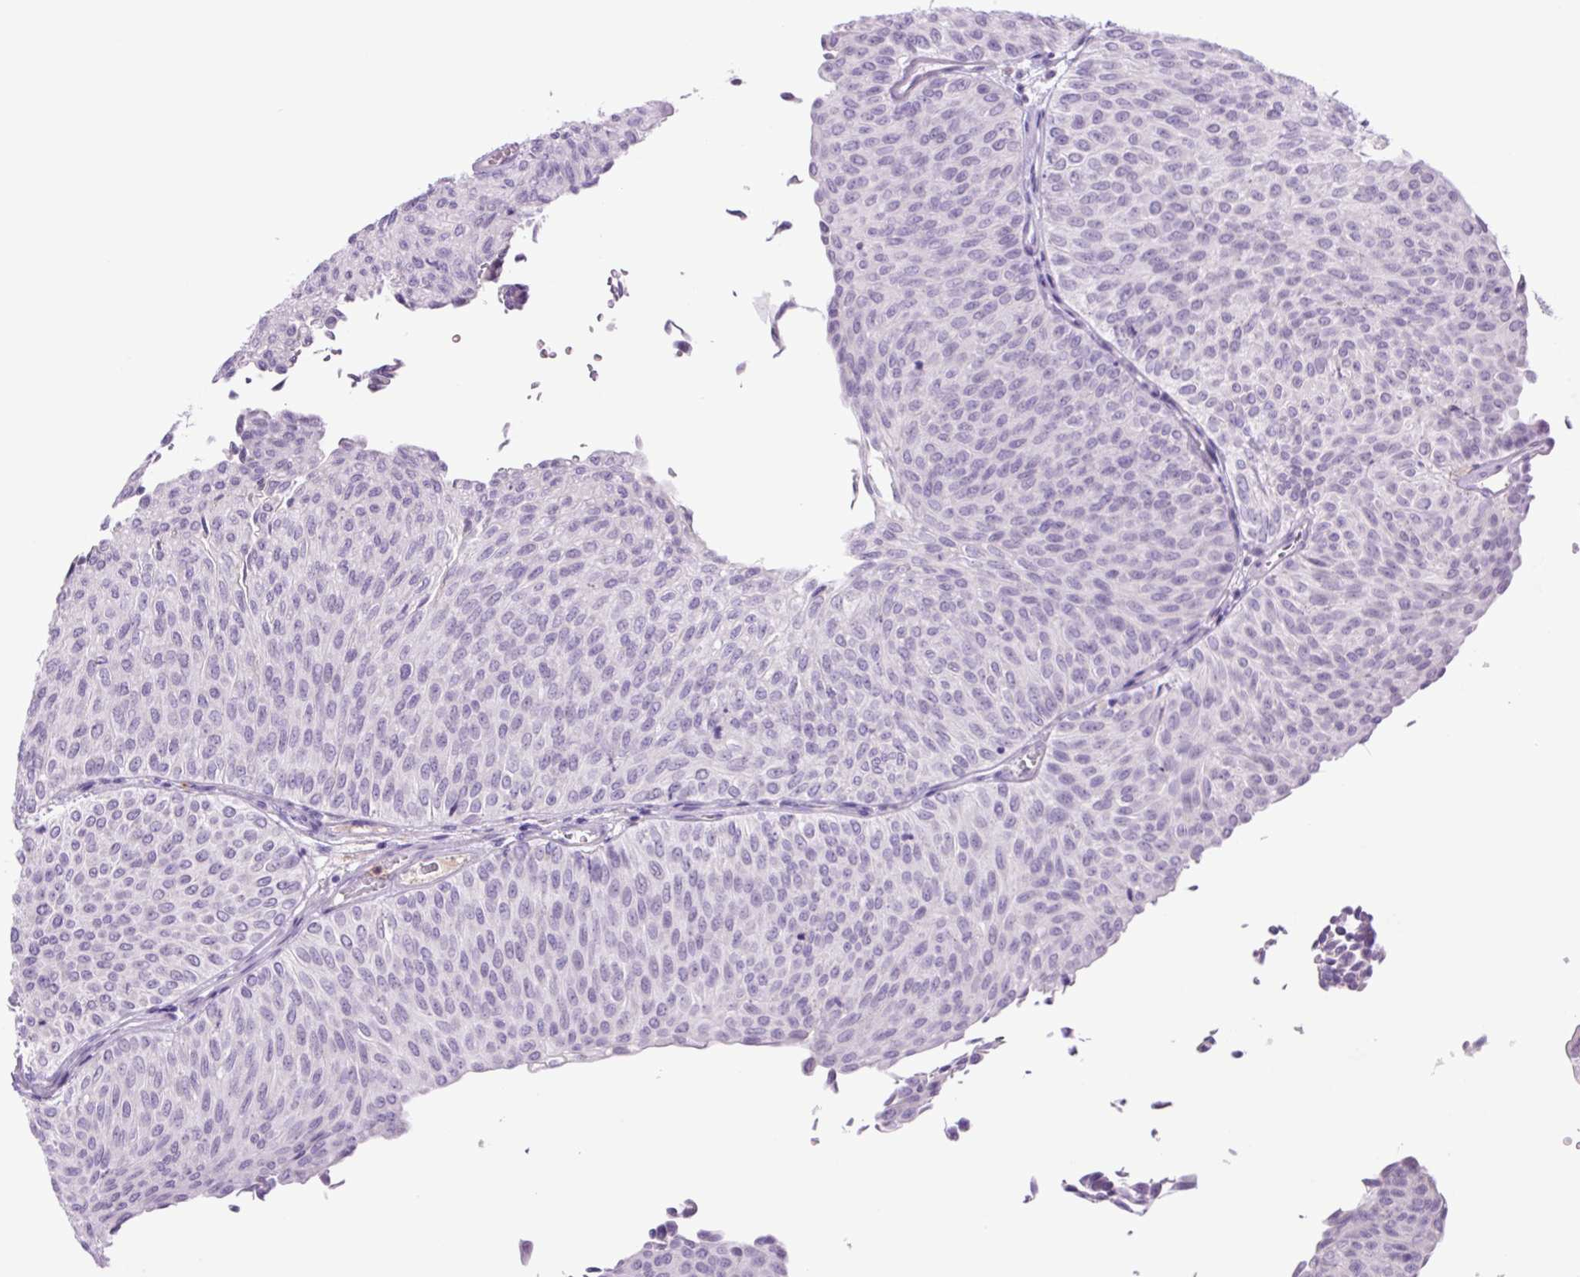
{"staining": {"intensity": "negative", "quantity": "none", "location": "none"}, "tissue": "urothelial cancer", "cell_type": "Tumor cells", "image_type": "cancer", "snomed": [{"axis": "morphology", "description": "Urothelial carcinoma, Low grade"}, {"axis": "topography", "description": "Urinary bladder"}], "caption": "Histopathology image shows no significant protein expression in tumor cells of urothelial cancer.", "gene": "MFSD3", "patient": {"sex": "male", "age": 78}}